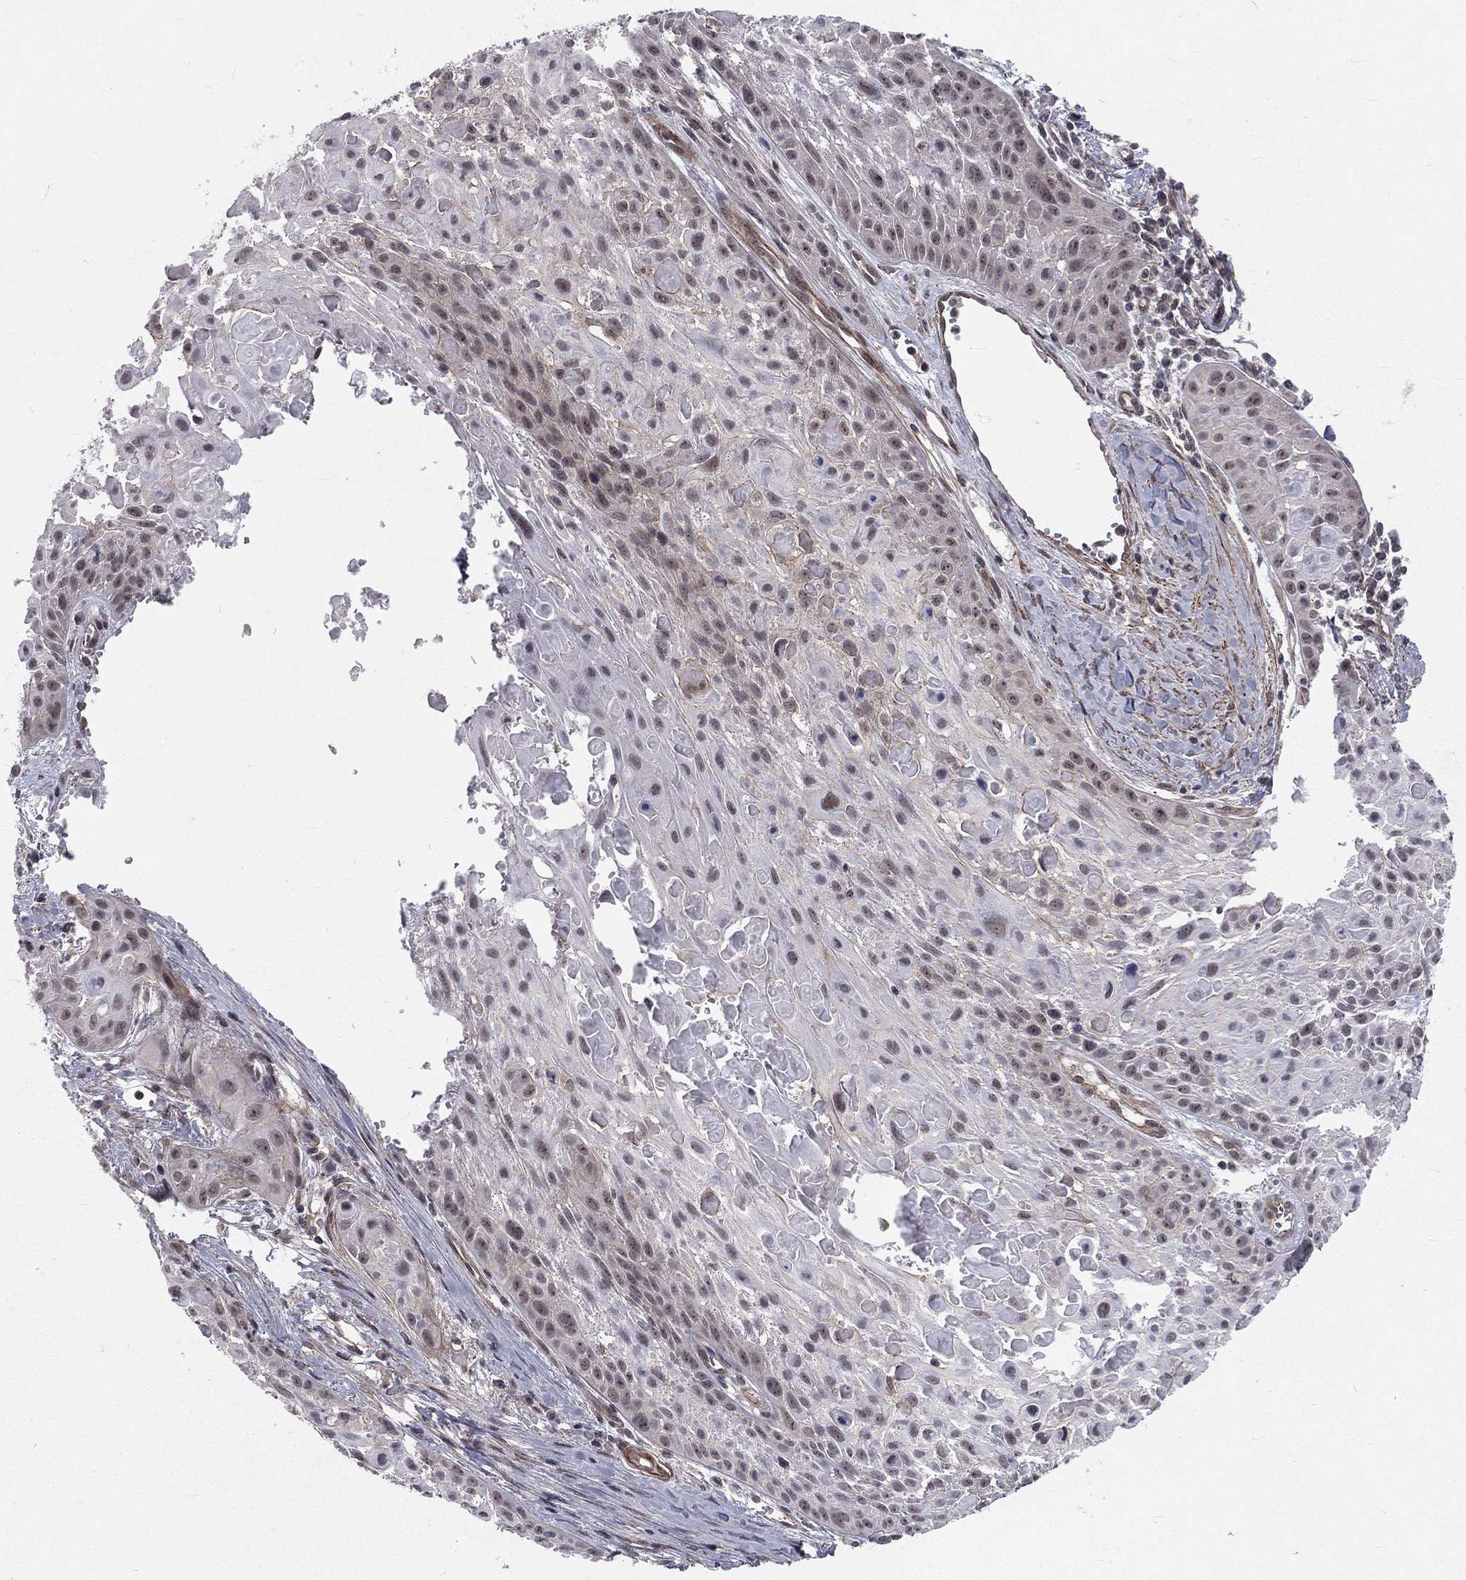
{"staining": {"intensity": "moderate", "quantity": "<25%", "location": "nuclear"}, "tissue": "skin cancer", "cell_type": "Tumor cells", "image_type": "cancer", "snomed": [{"axis": "morphology", "description": "Squamous cell carcinoma, NOS"}, {"axis": "topography", "description": "Skin"}, {"axis": "topography", "description": "Anal"}], "caption": "The micrograph demonstrates a brown stain indicating the presence of a protein in the nuclear of tumor cells in skin cancer. (DAB IHC, brown staining for protein, blue staining for nuclei).", "gene": "MORC2", "patient": {"sex": "female", "age": 75}}